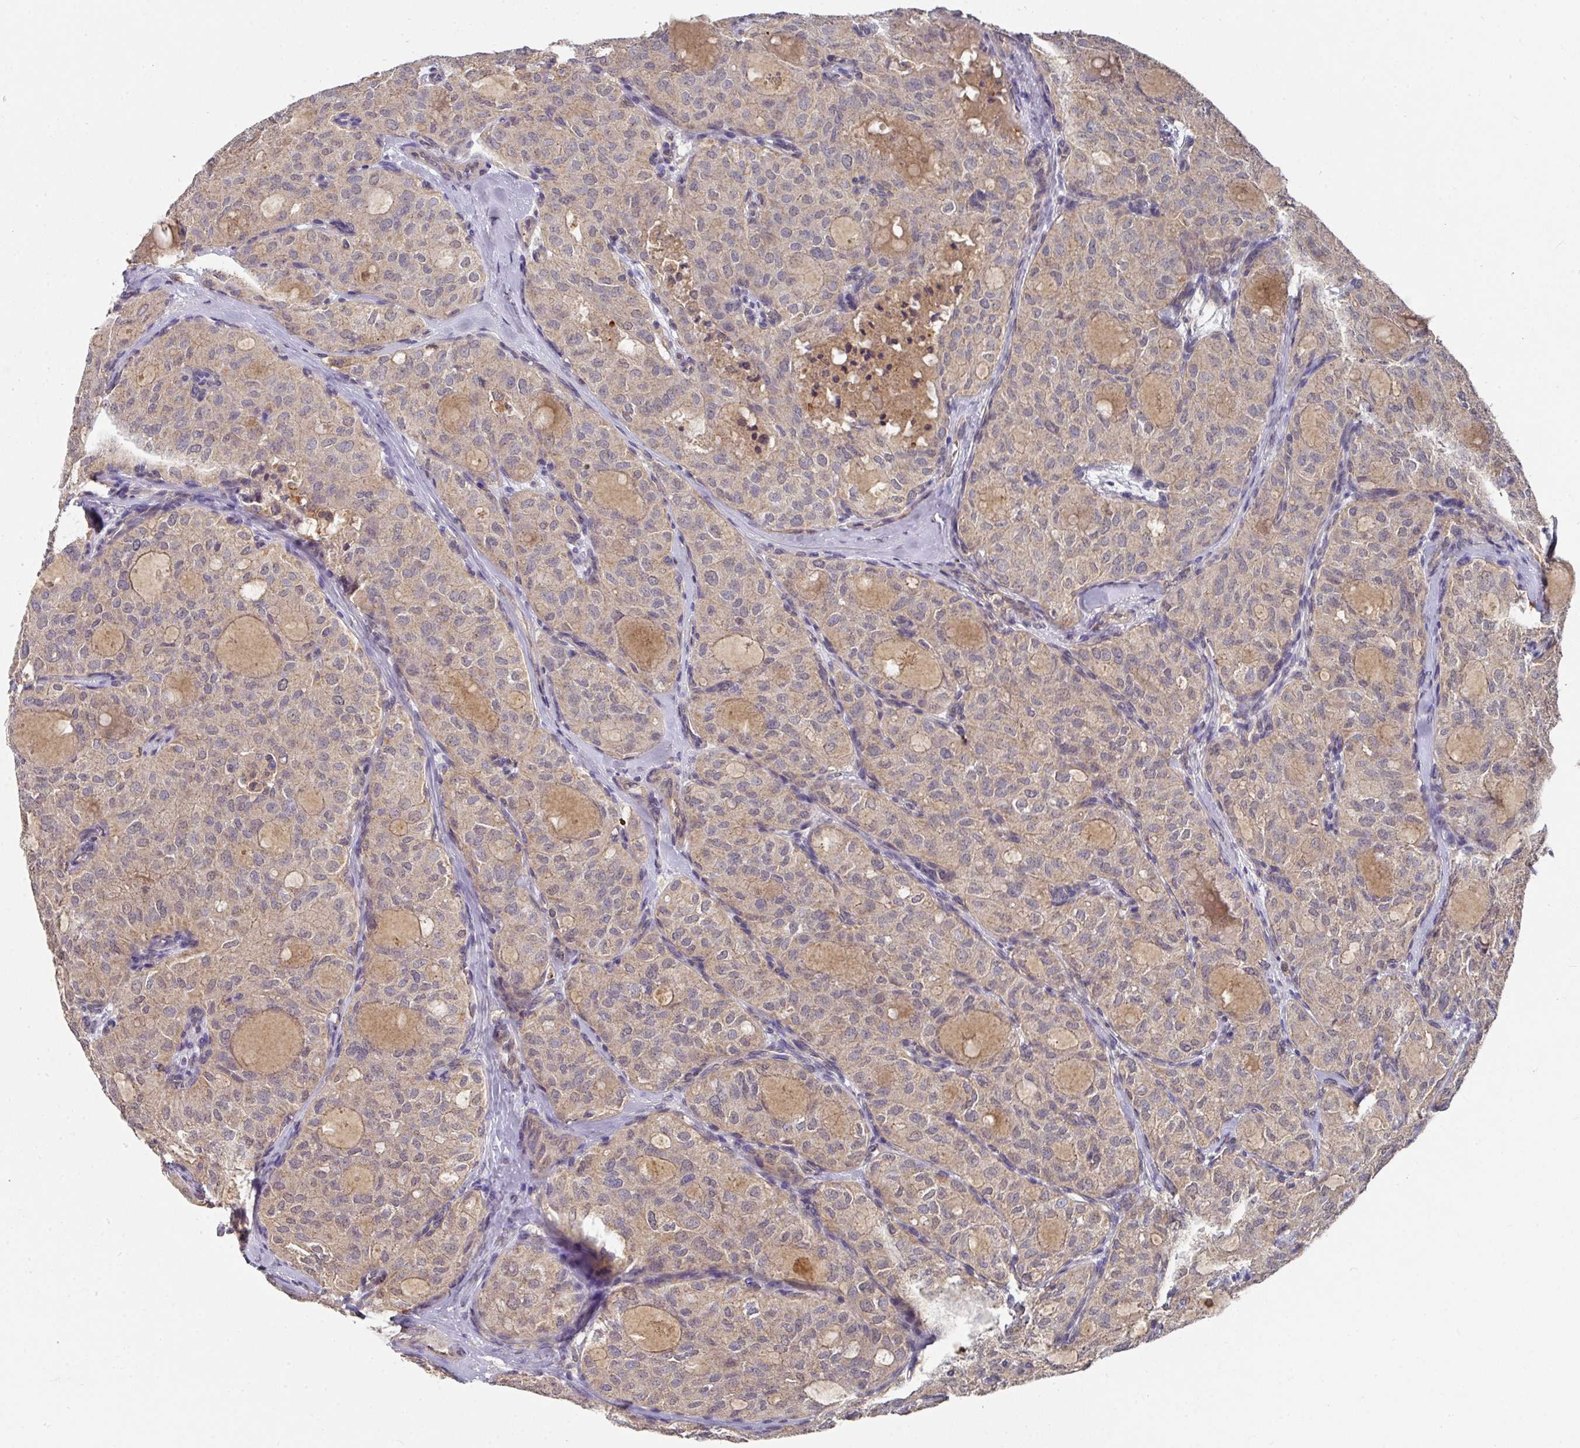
{"staining": {"intensity": "weak", "quantity": "25%-75%", "location": "cytoplasmic/membranous"}, "tissue": "thyroid cancer", "cell_type": "Tumor cells", "image_type": "cancer", "snomed": [{"axis": "morphology", "description": "Follicular adenoma carcinoma, NOS"}, {"axis": "topography", "description": "Thyroid gland"}], "caption": "Human thyroid follicular adenoma carcinoma stained with a protein marker shows weak staining in tumor cells.", "gene": "EXTL3", "patient": {"sex": "male", "age": 75}}